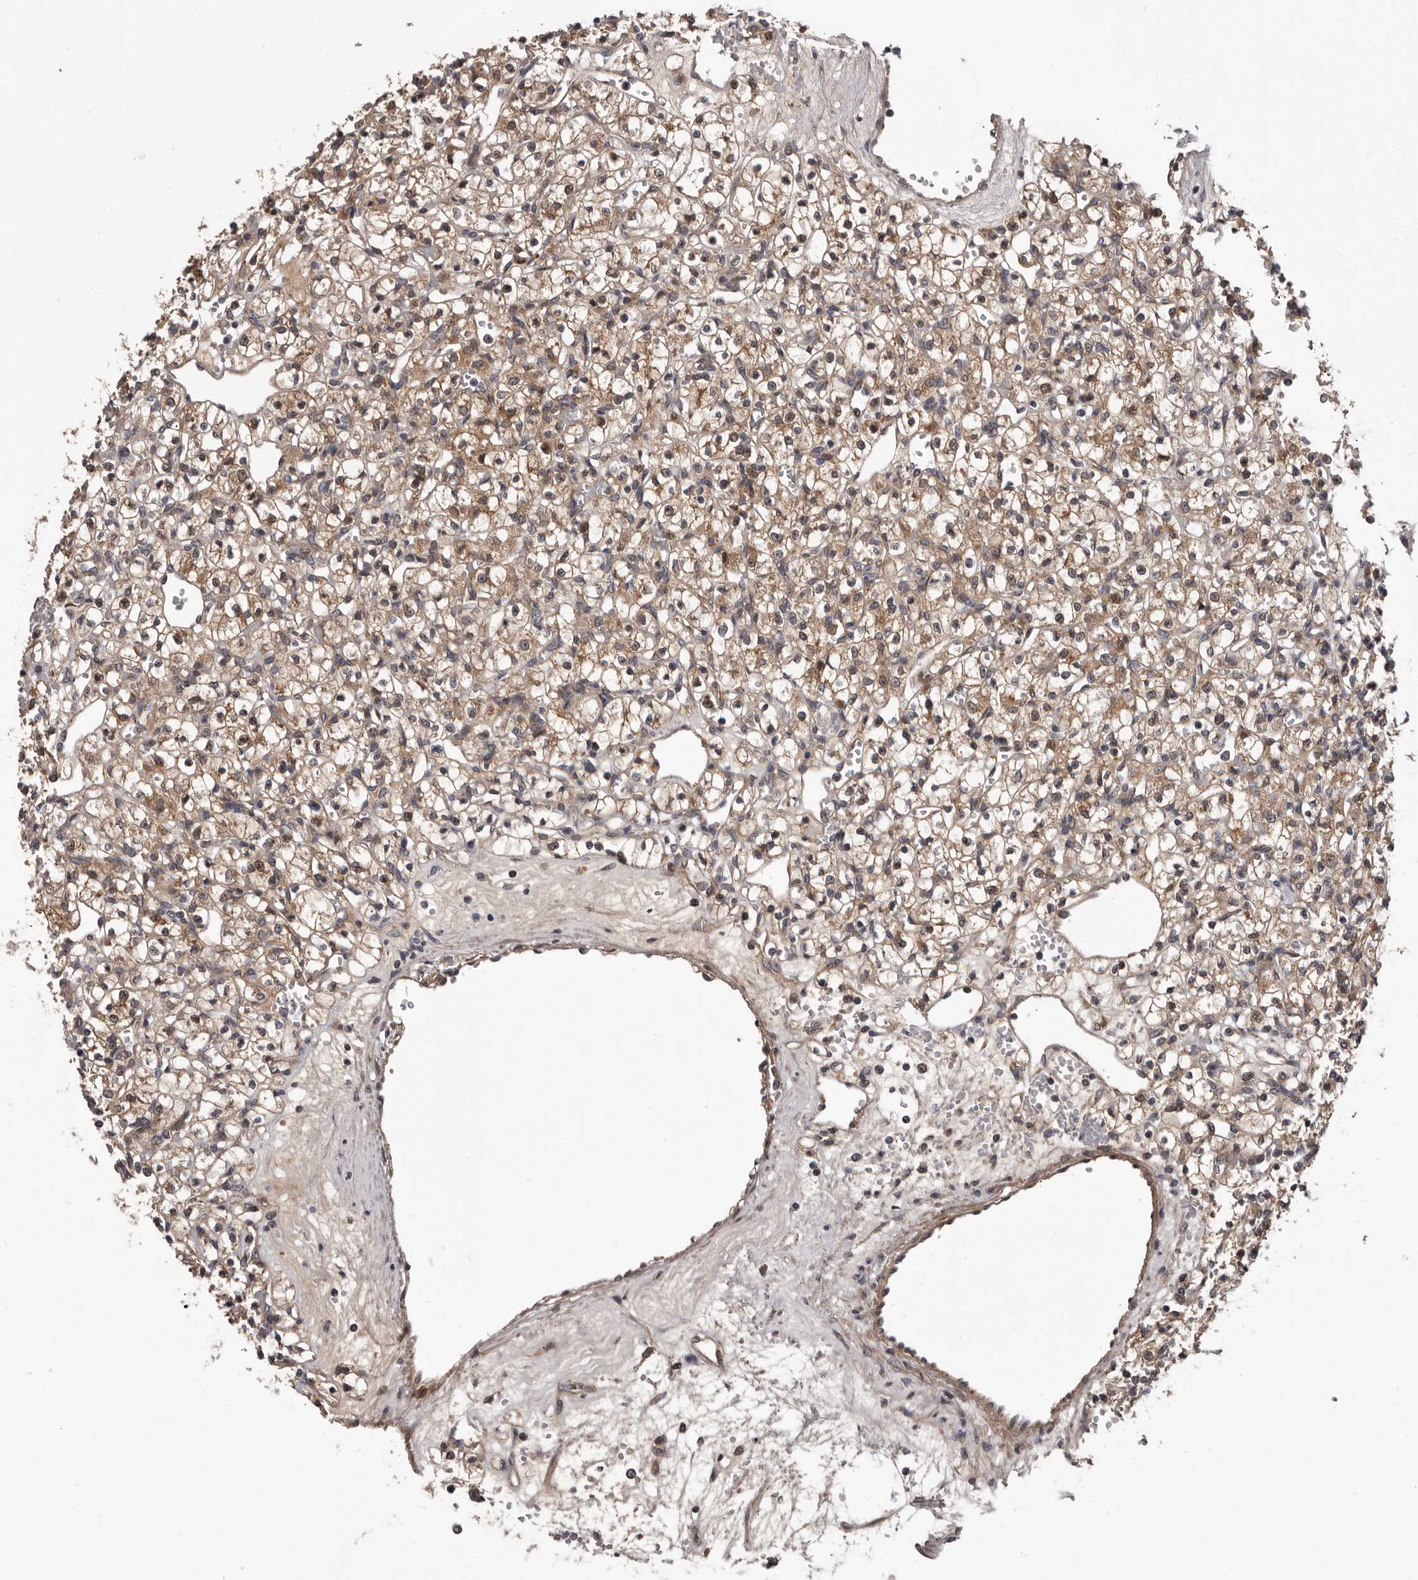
{"staining": {"intensity": "moderate", "quantity": "25%-75%", "location": "cytoplasmic/membranous"}, "tissue": "renal cancer", "cell_type": "Tumor cells", "image_type": "cancer", "snomed": [{"axis": "morphology", "description": "Adenocarcinoma, NOS"}, {"axis": "topography", "description": "Kidney"}], "caption": "Protein expression analysis of renal cancer reveals moderate cytoplasmic/membranous staining in about 25%-75% of tumor cells.", "gene": "PRKD1", "patient": {"sex": "female", "age": 59}}